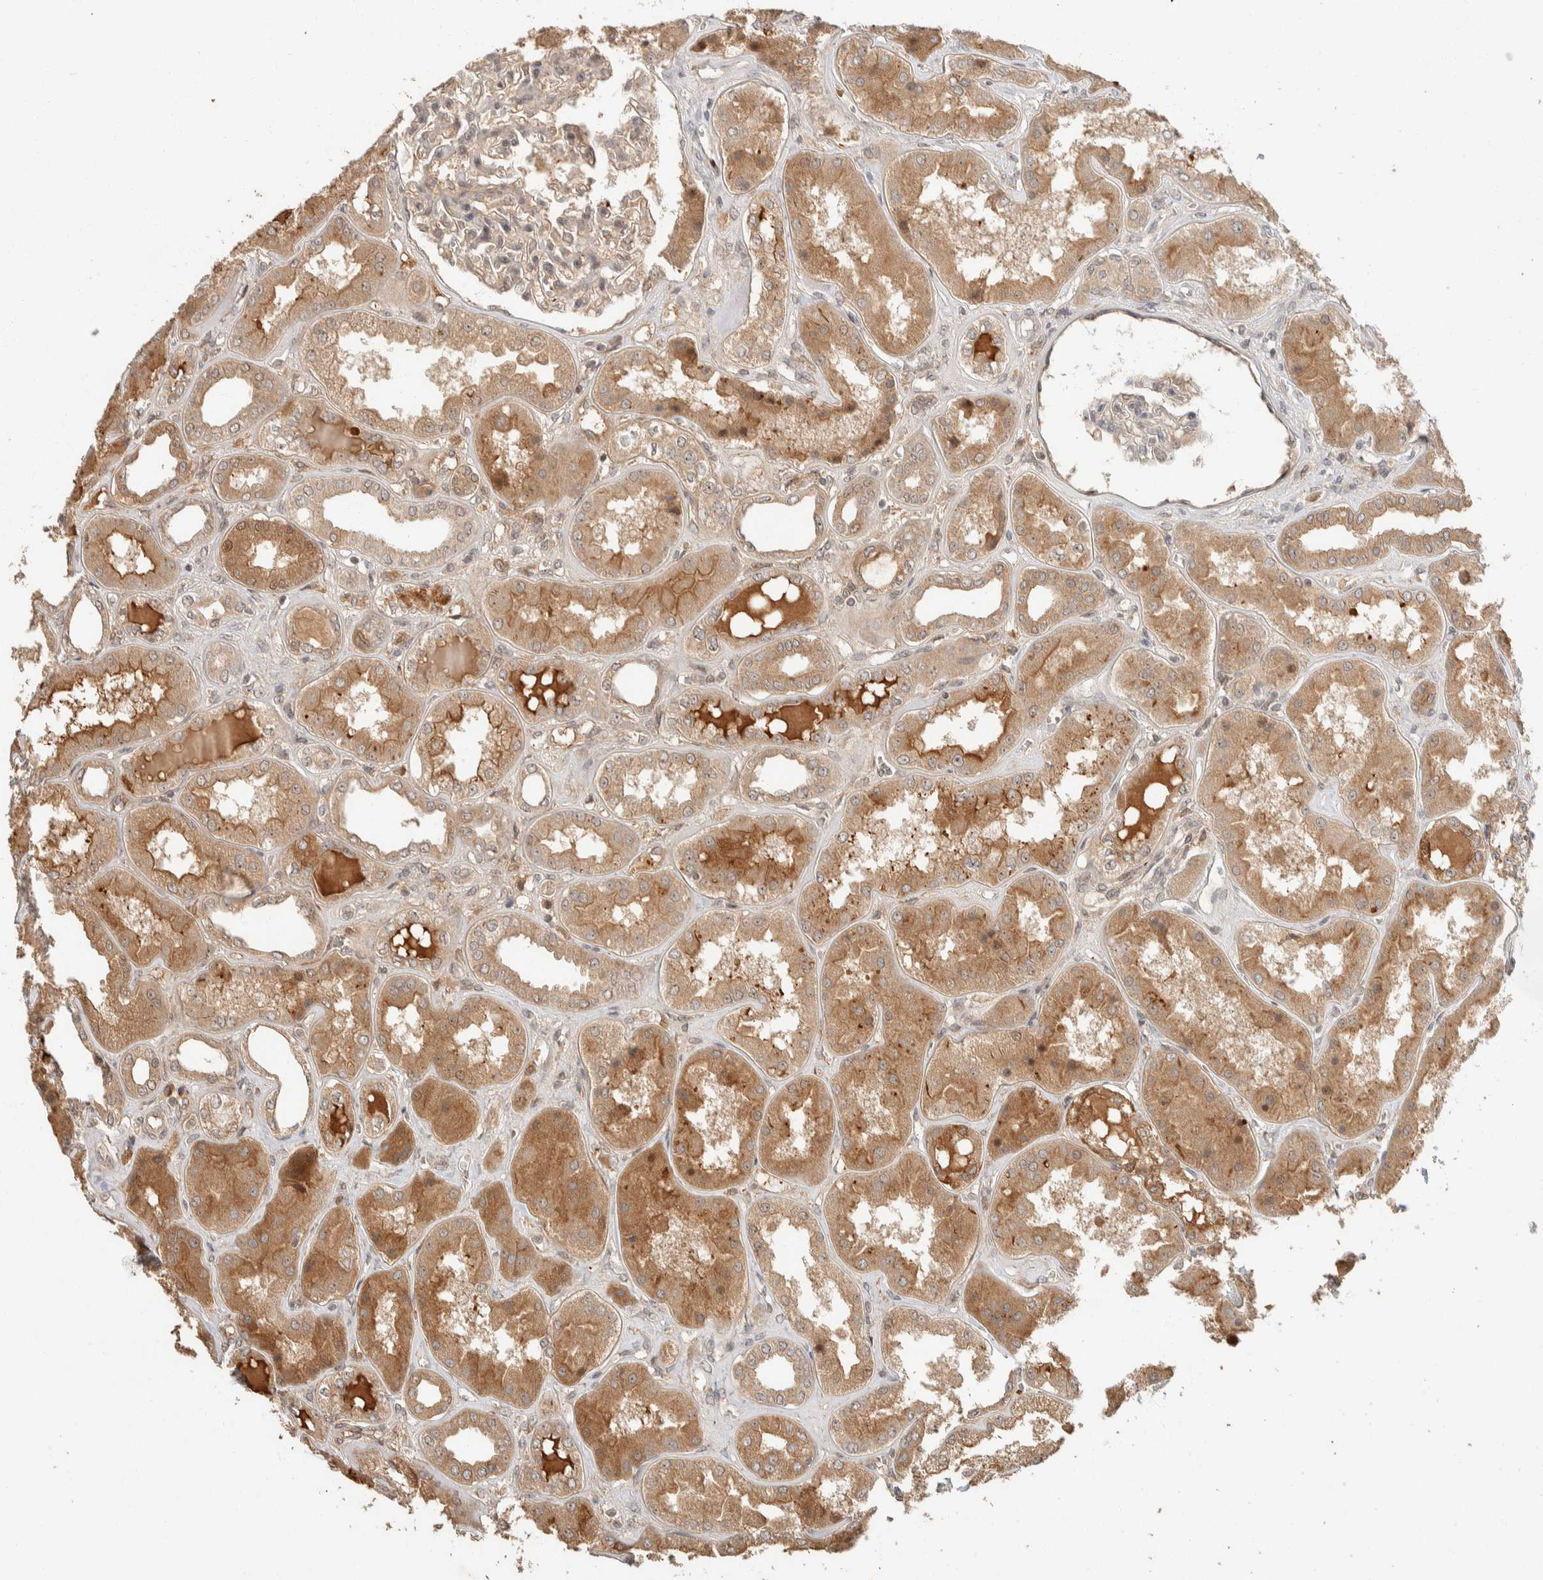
{"staining": {"intensity": "weak", "quantity": ">75%", "location": "cytoplasmic/membranous"}, "tissue": "kidney", "cell_type": "Cells in glomeruli", "image_type": "normal", "snomed": [{"axis": "morphology", "description": "Normal tissue, NOS"}, {"axis": "topography", "description": "Kidney"}], "caption": "Immunohistochemistry of benign human kidney exhibits low levels of weak cytoplasmic/membranous staining in about >75% of cells in glomeruli.", "gene": "ZBTB2", "patient": {"sex": "female", "age": 56}}